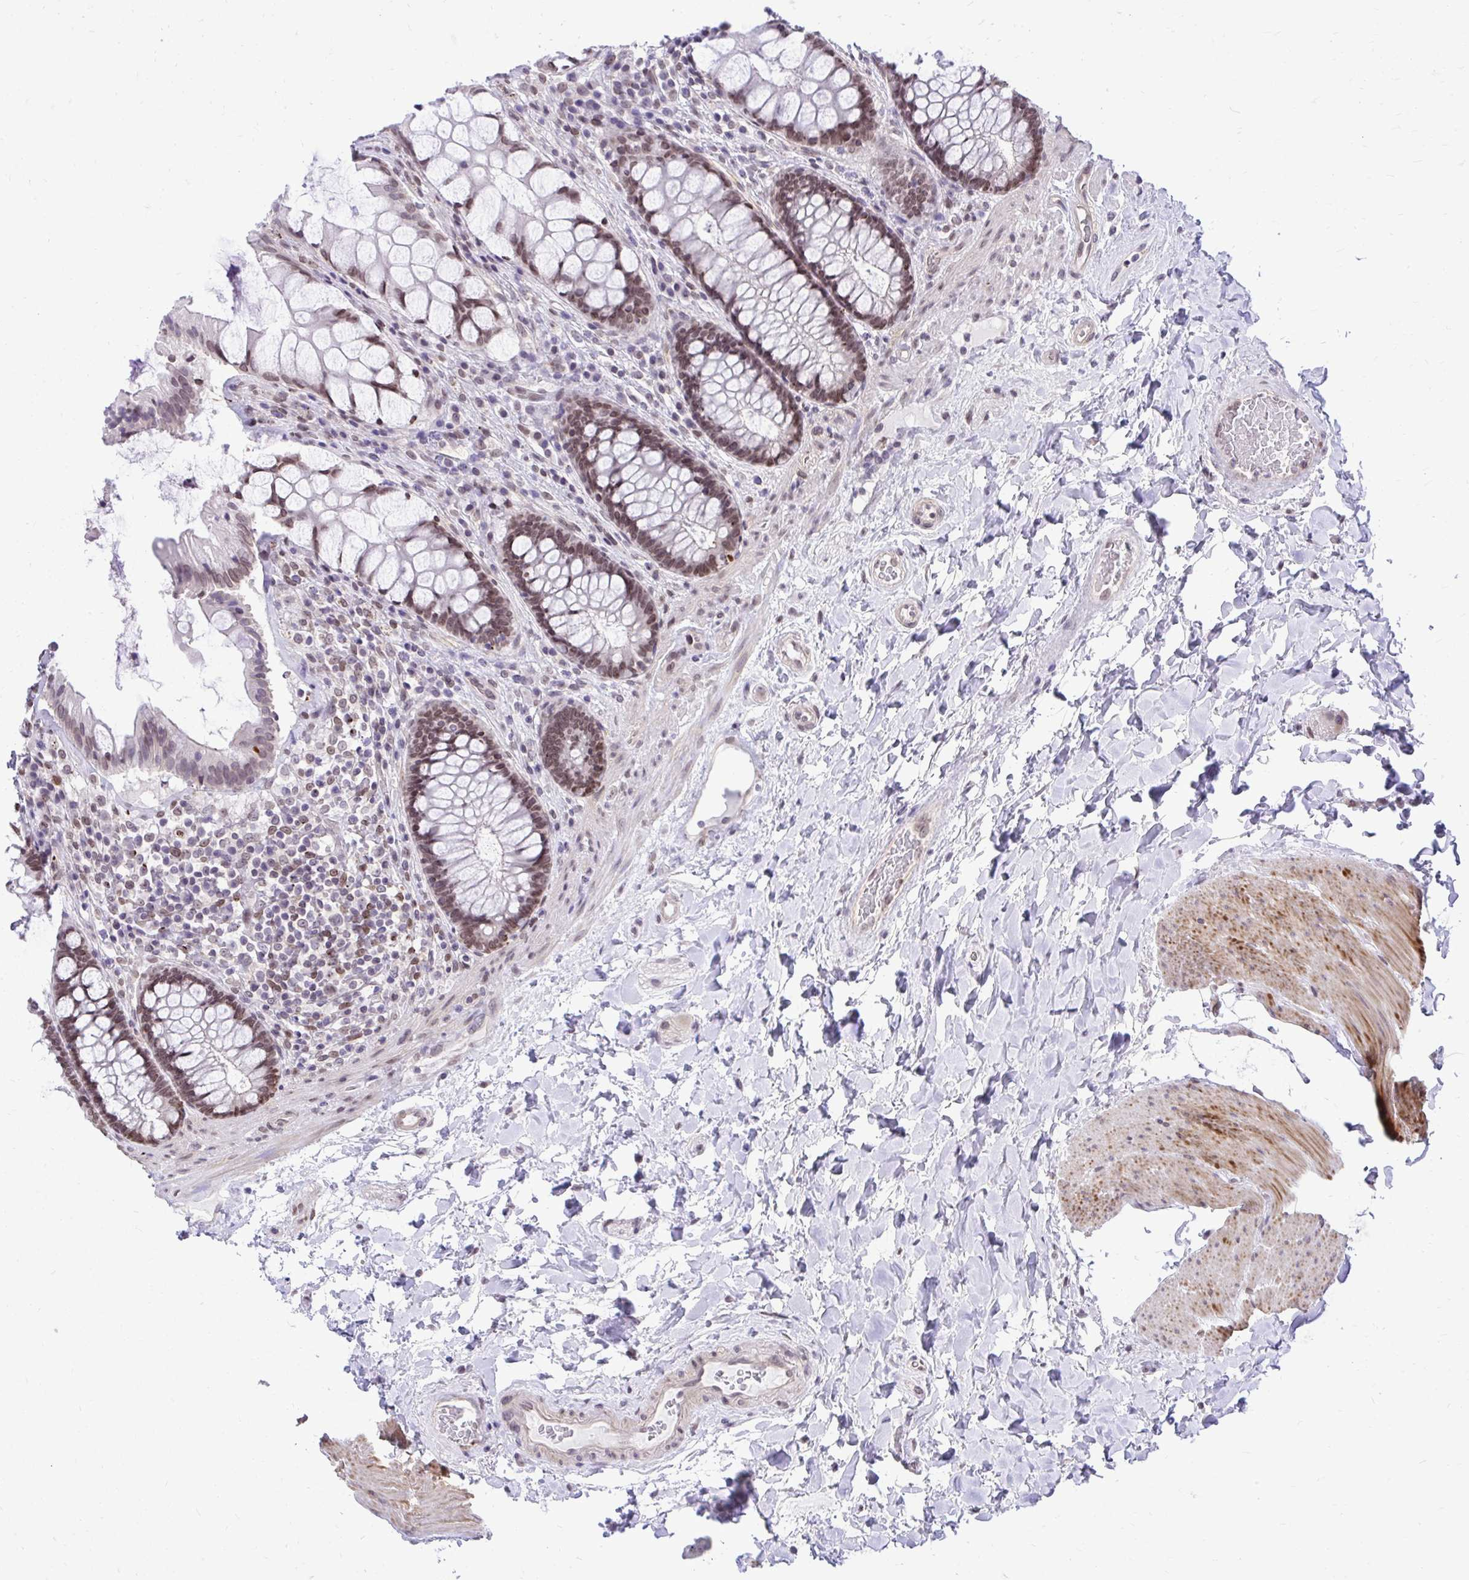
{"staining": {"intensity": "moderate", "quantity": "25%-75%", "location": "nuclear"}, "tissue": "rectum", "cell_type": "Glandular cells", "image_type": "normal", "snomed": [{"axis": "morphology", "description": "Normal tissue, NOS"}, {"axis": "topography", "description": "Rectum"}], "caption": "This histopathology image shows IHC staining of benign human rectum, with medium moderate nuclear expression in approximately 25%-75% of glandular cells.", "gene": "BANF1", "patient": {"sex": "female", "age": 58}}